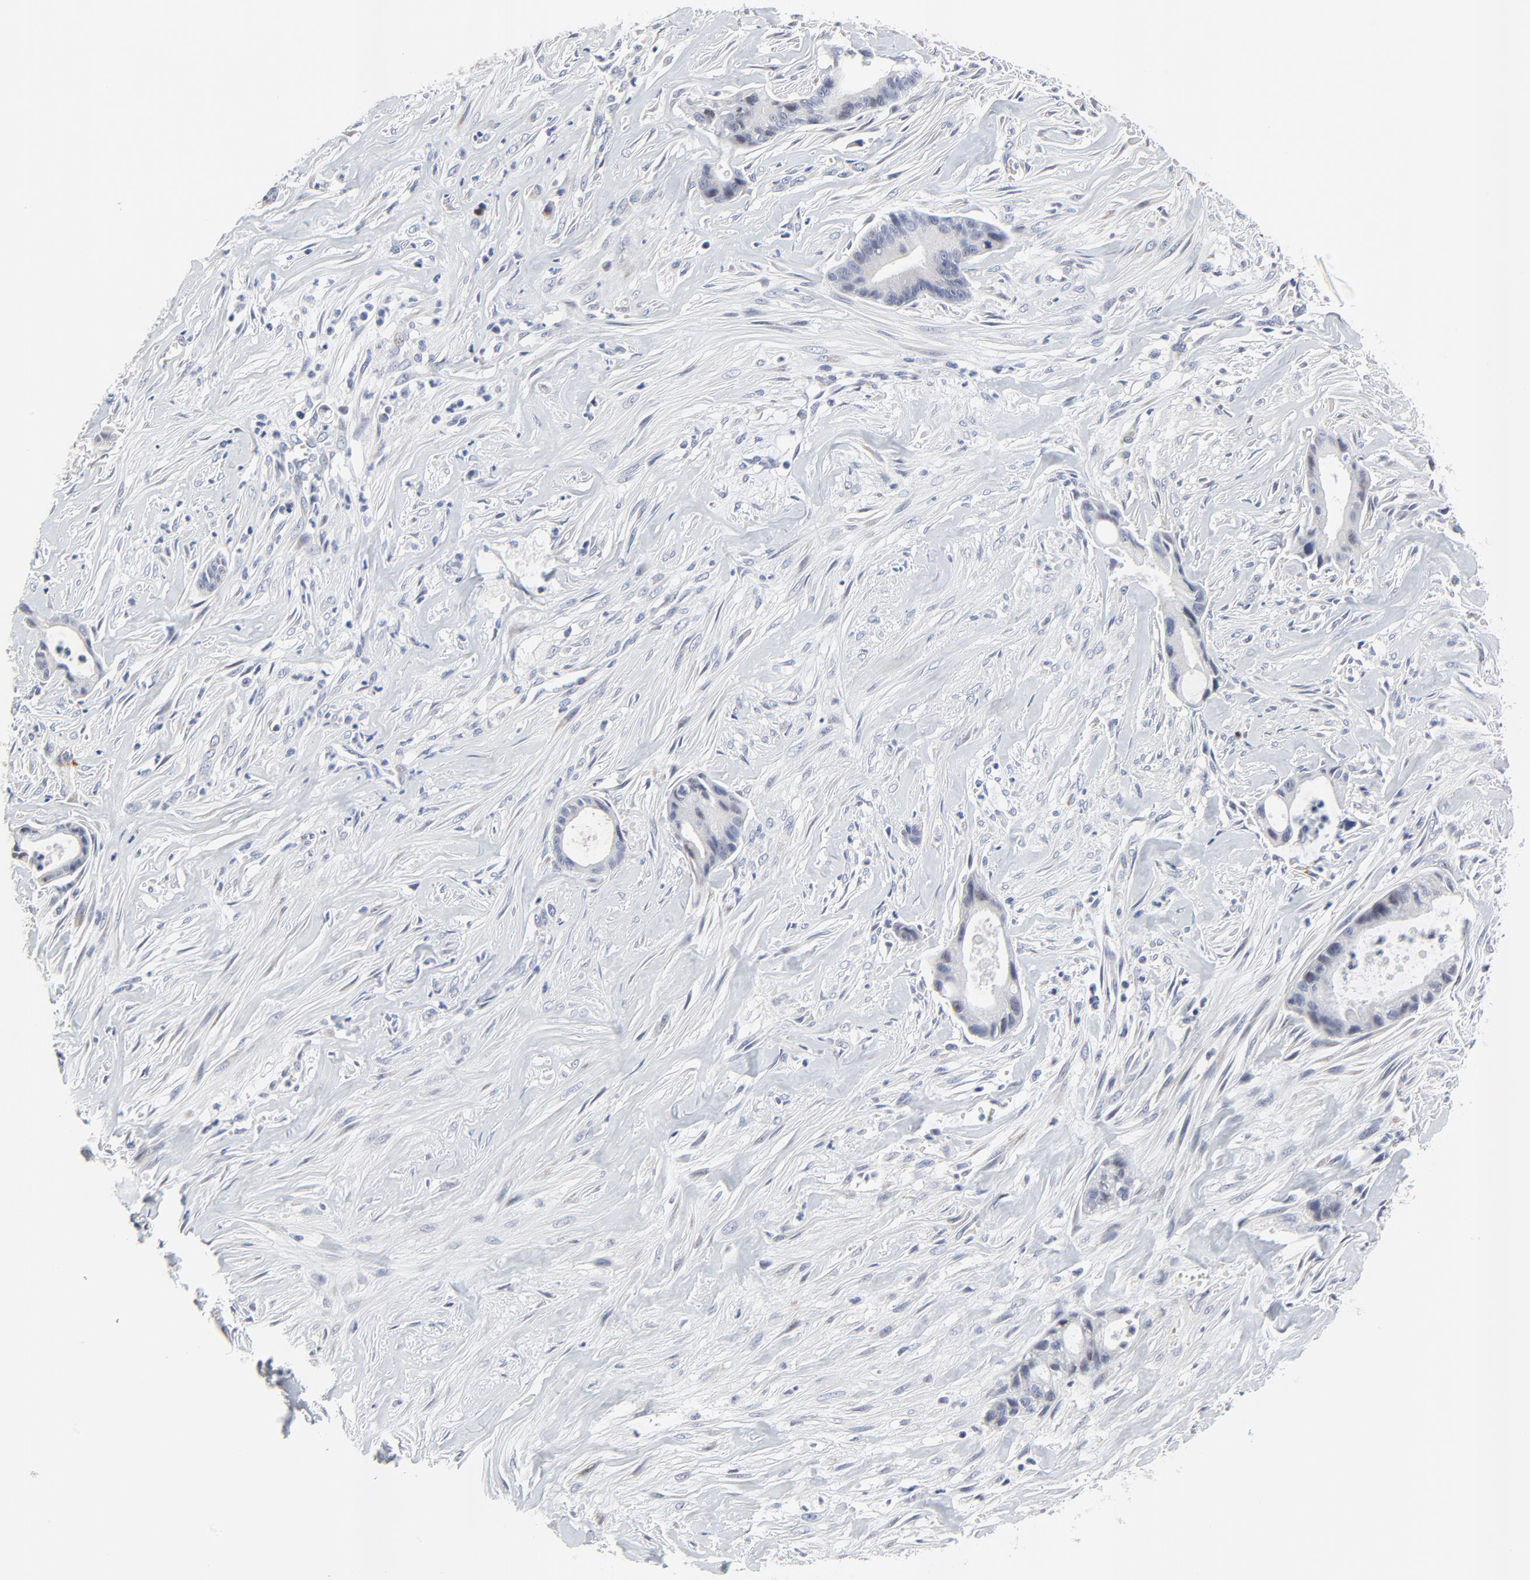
{"staining": {"intensity": "negative", "quantity": "none", "location": "none"}, "tissue": "liver cancer", "cell_type": "Tumor cells", "image_type": "cancer", "snomed": [{"axis": "morphology", "description": "Cholangiocarcinoma"}, {"axis": "topography", "description": "Liver"}], "caption": "An immunohistochemistry micrograph of liver cancer (cholangiocarcinoma) is shown. There is no staining in tumor cells of liver cancer (cholangiocarcinoma). Brightfield microscopy of immunohistochemistry (IHC) stained with DAB (3,3'-diaminobenzidine) (brown) and hematoxylin (blue), captured at high magnification.", "gene": "NLGN3", "patient": {"sex": "female", "age": 55}}